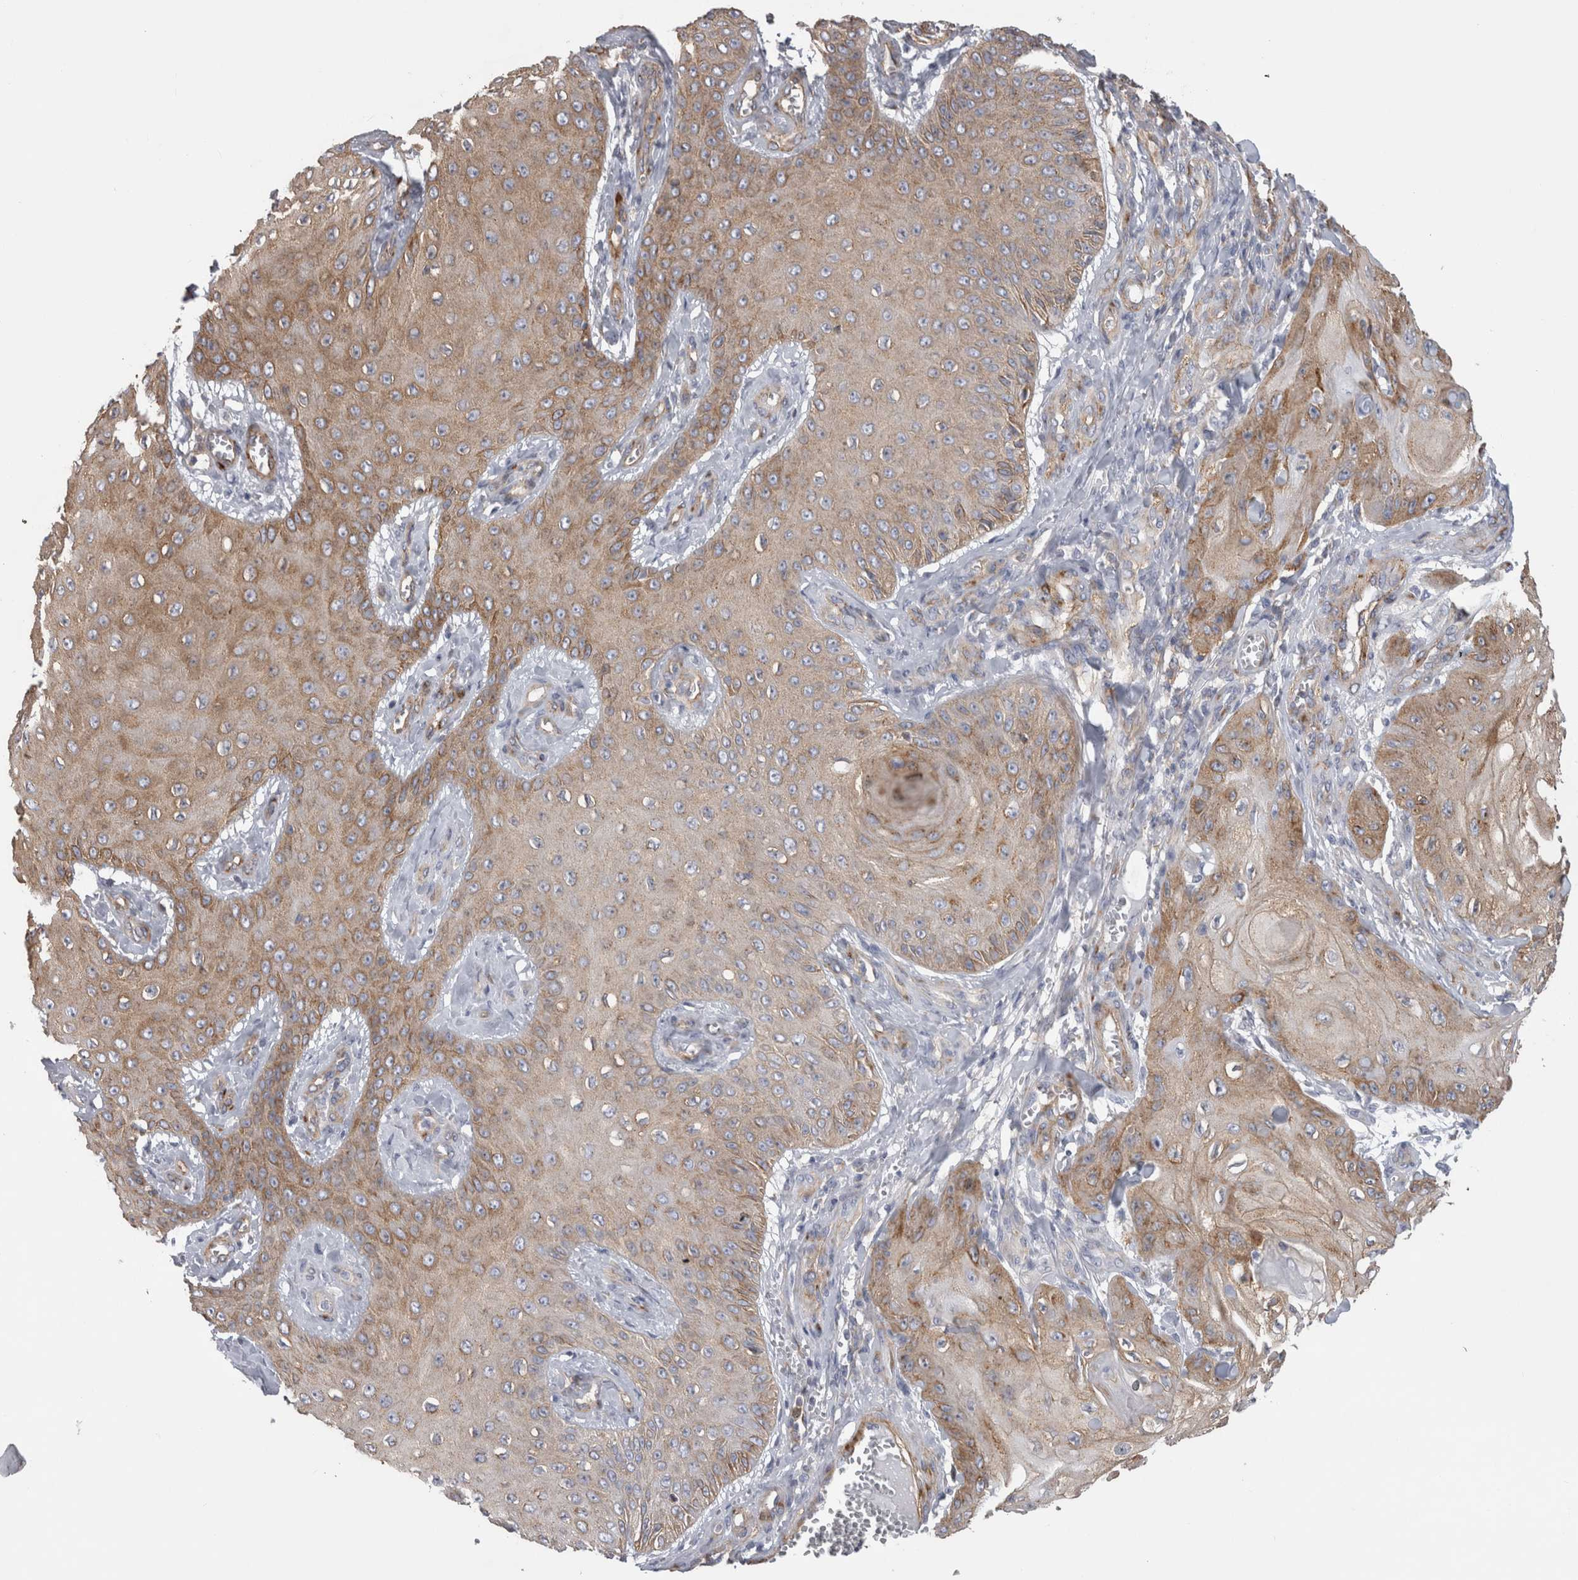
{"staining": {"intensity": "moderate", "quantity": "<25%", "location": "cytoplasmic/membranous"}, "tissue": "skin cancer", "cell_type": "Tumor cells", "image_type": "cancer", "snomed": [{"axis": "morphology", "description": "Squamous cell carcinoma, NOS"}, {"axis": "topography", "description": "Skin"}], "caption": "An immunohistochemistry (IHC) micrograph of tumor tissue is shown. Protein staining in brown labels moderate cytoplasmic/membranous positivity in squamous cell carcinoma (skin) within tumor cells.", "gene": "ATXN3", "patient": {"sex": "male", "age": 74}}